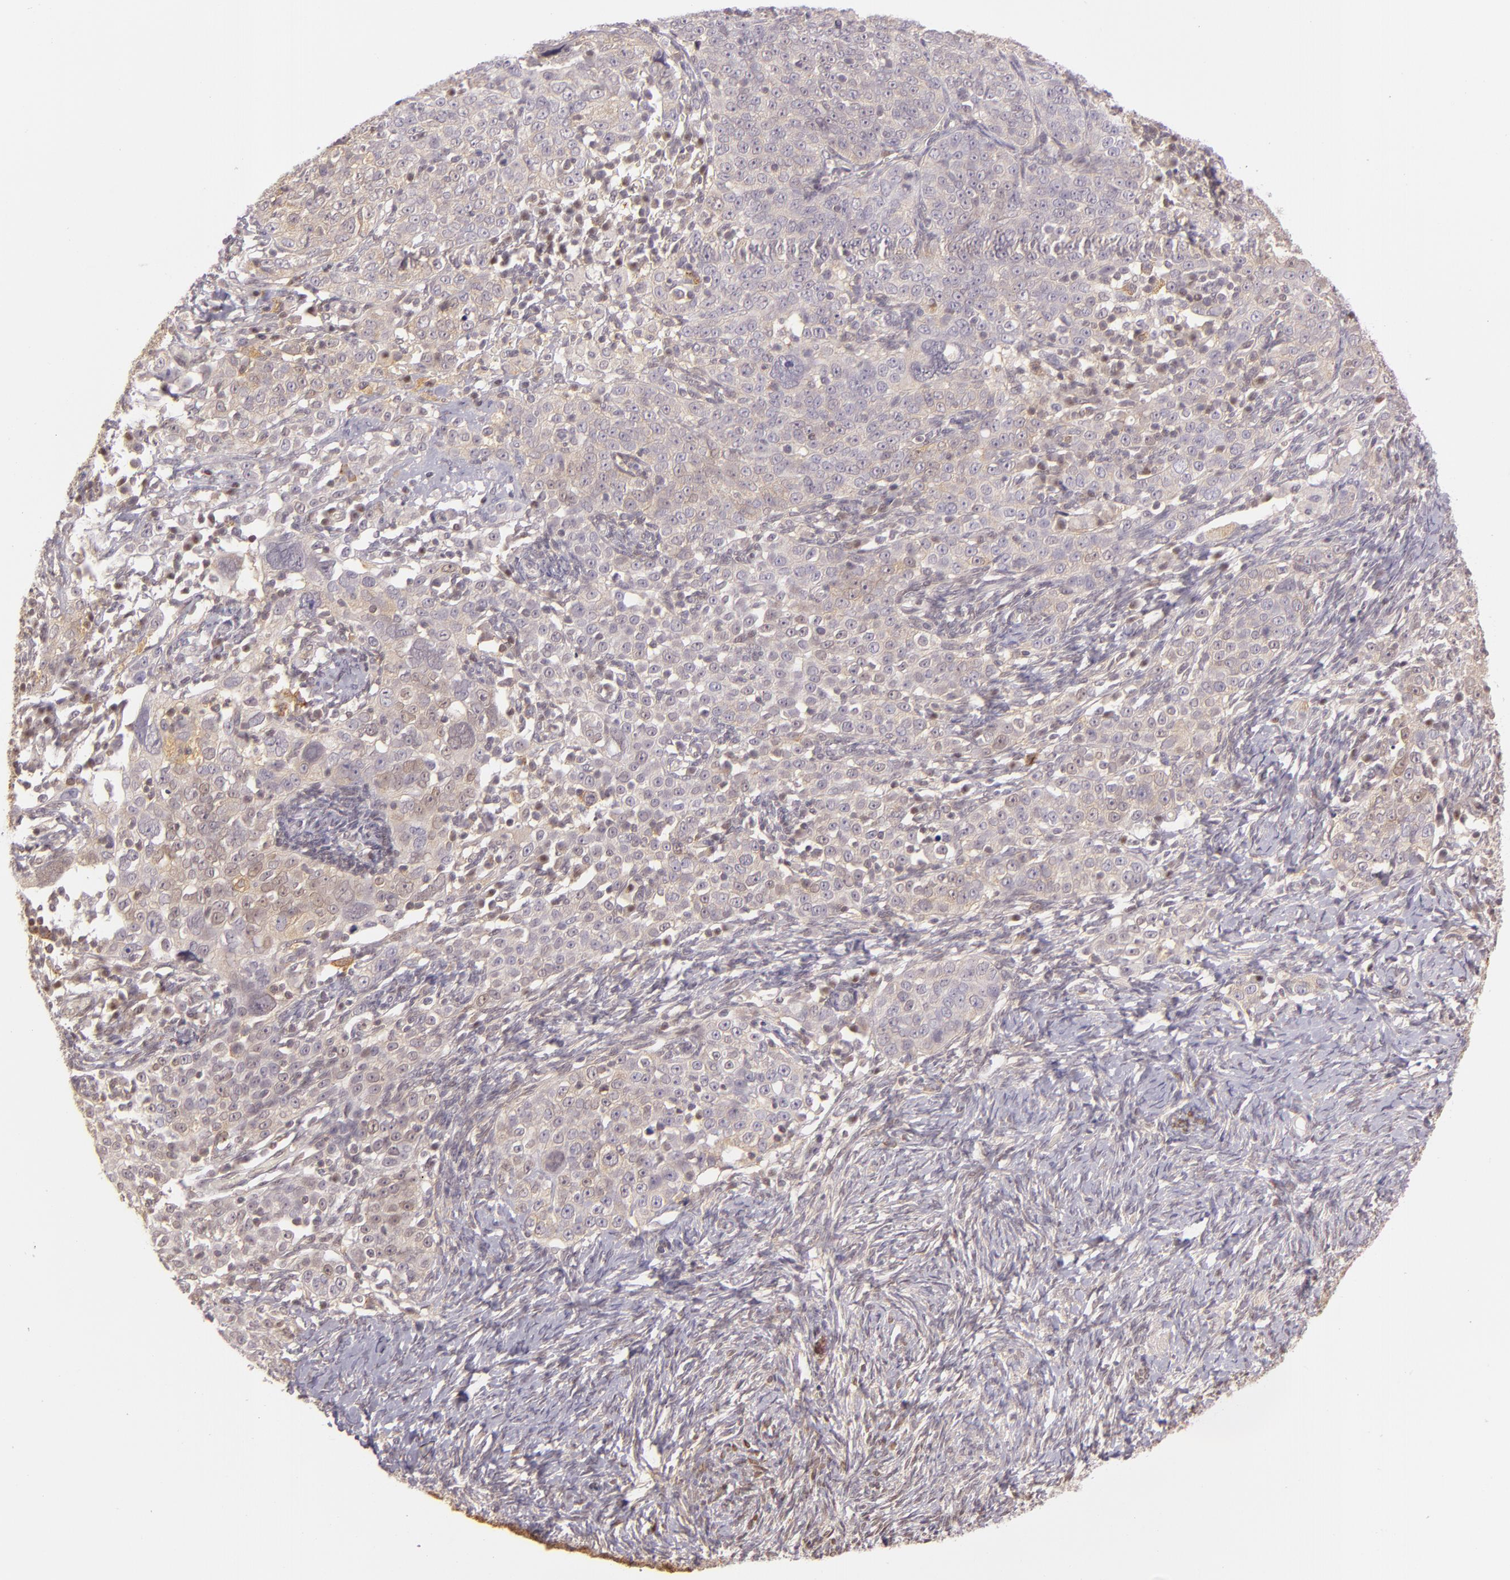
{"staining": {"intensity": "weak", "quantity": "25%-75%", "location": "cytoplasmic/membranous"}, "tissue": "ovarian cancer", "cell_type": "Tumor cells", "image_type": "cancer", "snomed": [{"axis": "morphology", "description": "Normal tissue, NOS"}, {"axis": "morphology", "description": "Cystadenocarcinoma, serous, NOS"}, {"axis": "topography", "description": "Ovary"}], "caption": "An image of human serous cystadenocarcinoma (ovarian) stained for a protein displays weak cytoplasmic/membranous brown staining in tumor cells.", "gene": "IMPDH1", "patient": {"sex": "female", "age": 62}}